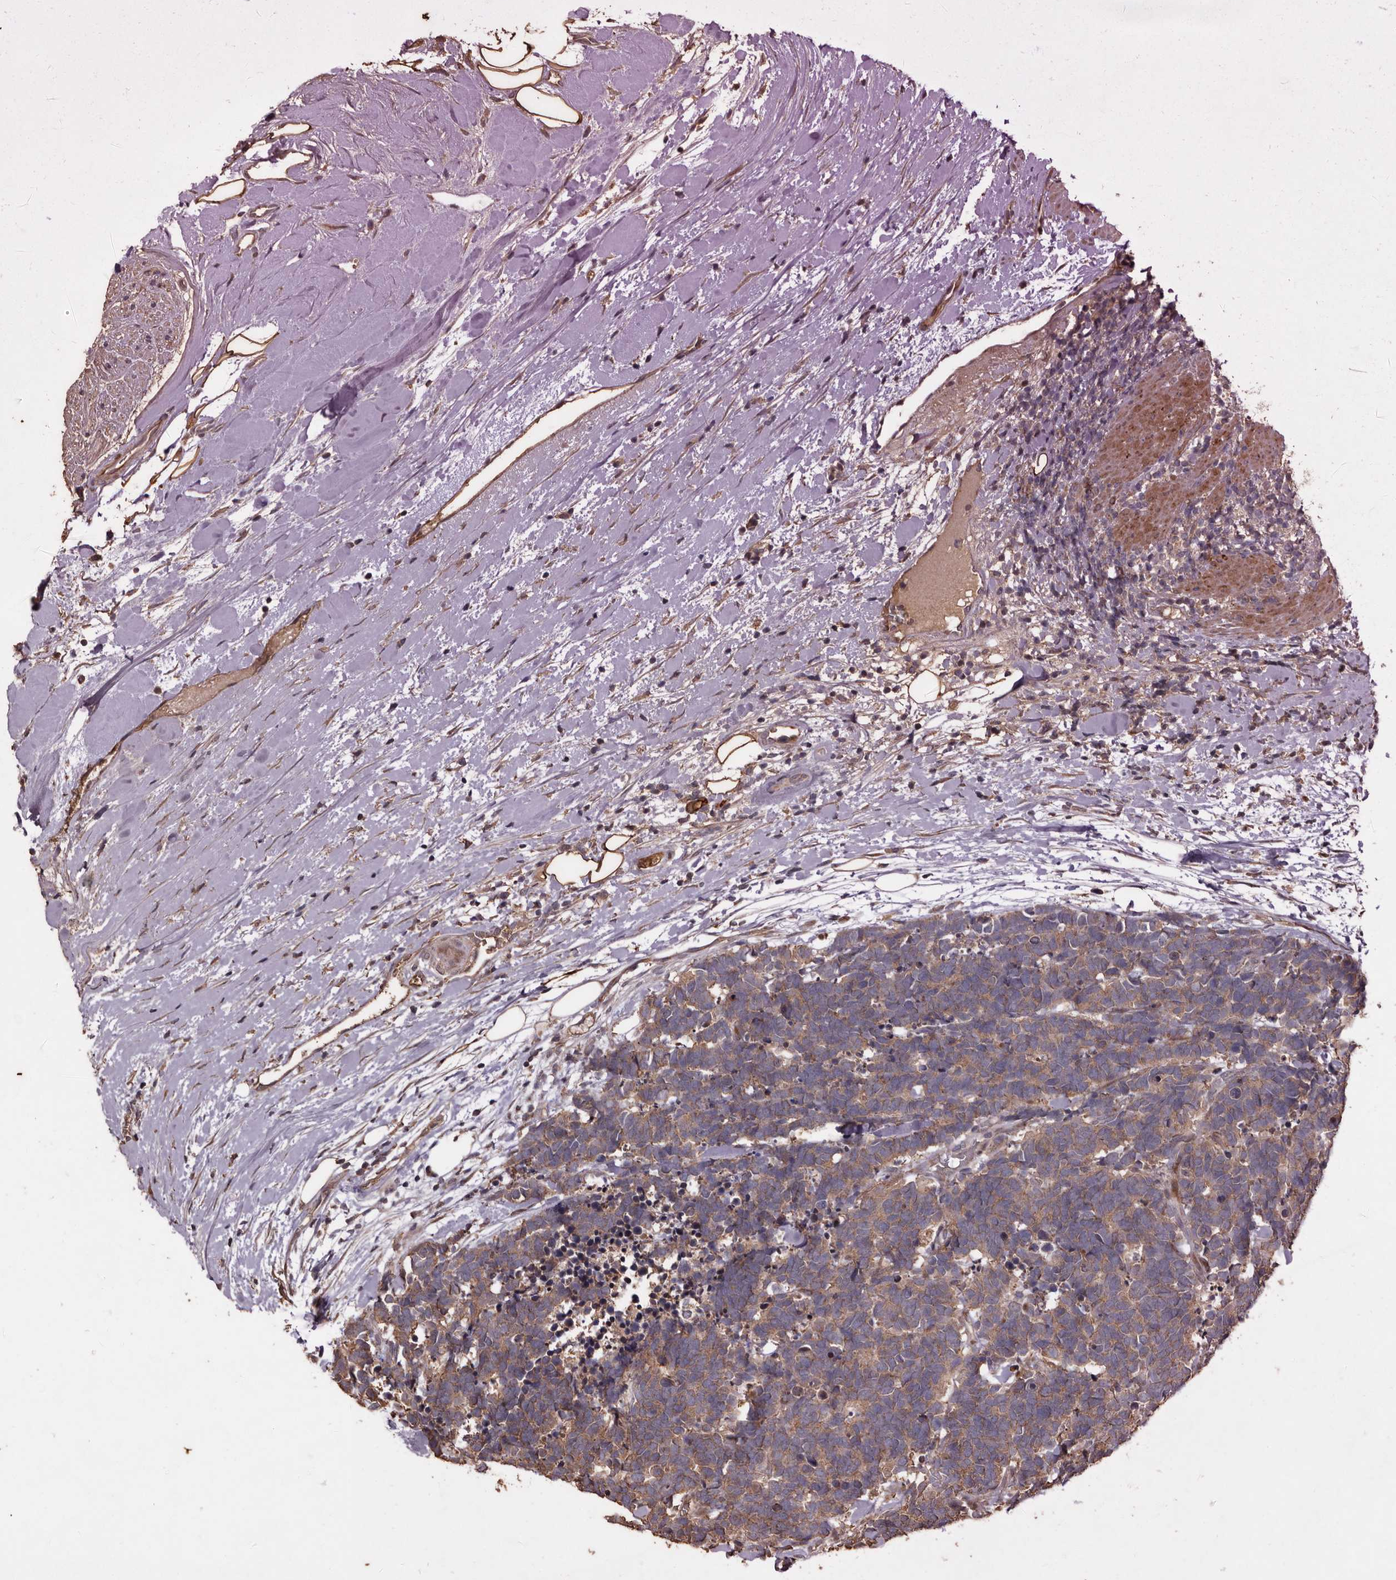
{"staining": {"intensity": "weak", "quantity": ">75%", "location": "cytoplasmic/membranous"}, "tissue": "carcinoid", "cell_type": "Tumor cells", "image_type": "cancer", "snomed": [{"axis": "morphology", "description": "Carcinoma, NOS"}, {"axis": "morphology", "description": "Carcinoid, malignant, NOS"}, {"axis": "topography", "description": "Urinary bladder"}], "caption": "Immunohistochemistry (DAB (3,3'-diaminobenzidine)) staining of carcinoid shows weak cytoplasmic/membranous protein positivity in approximately >75% of tumor cells.", "gene": "RANBP17", "patient": {"sex": "male", "age": 57}}